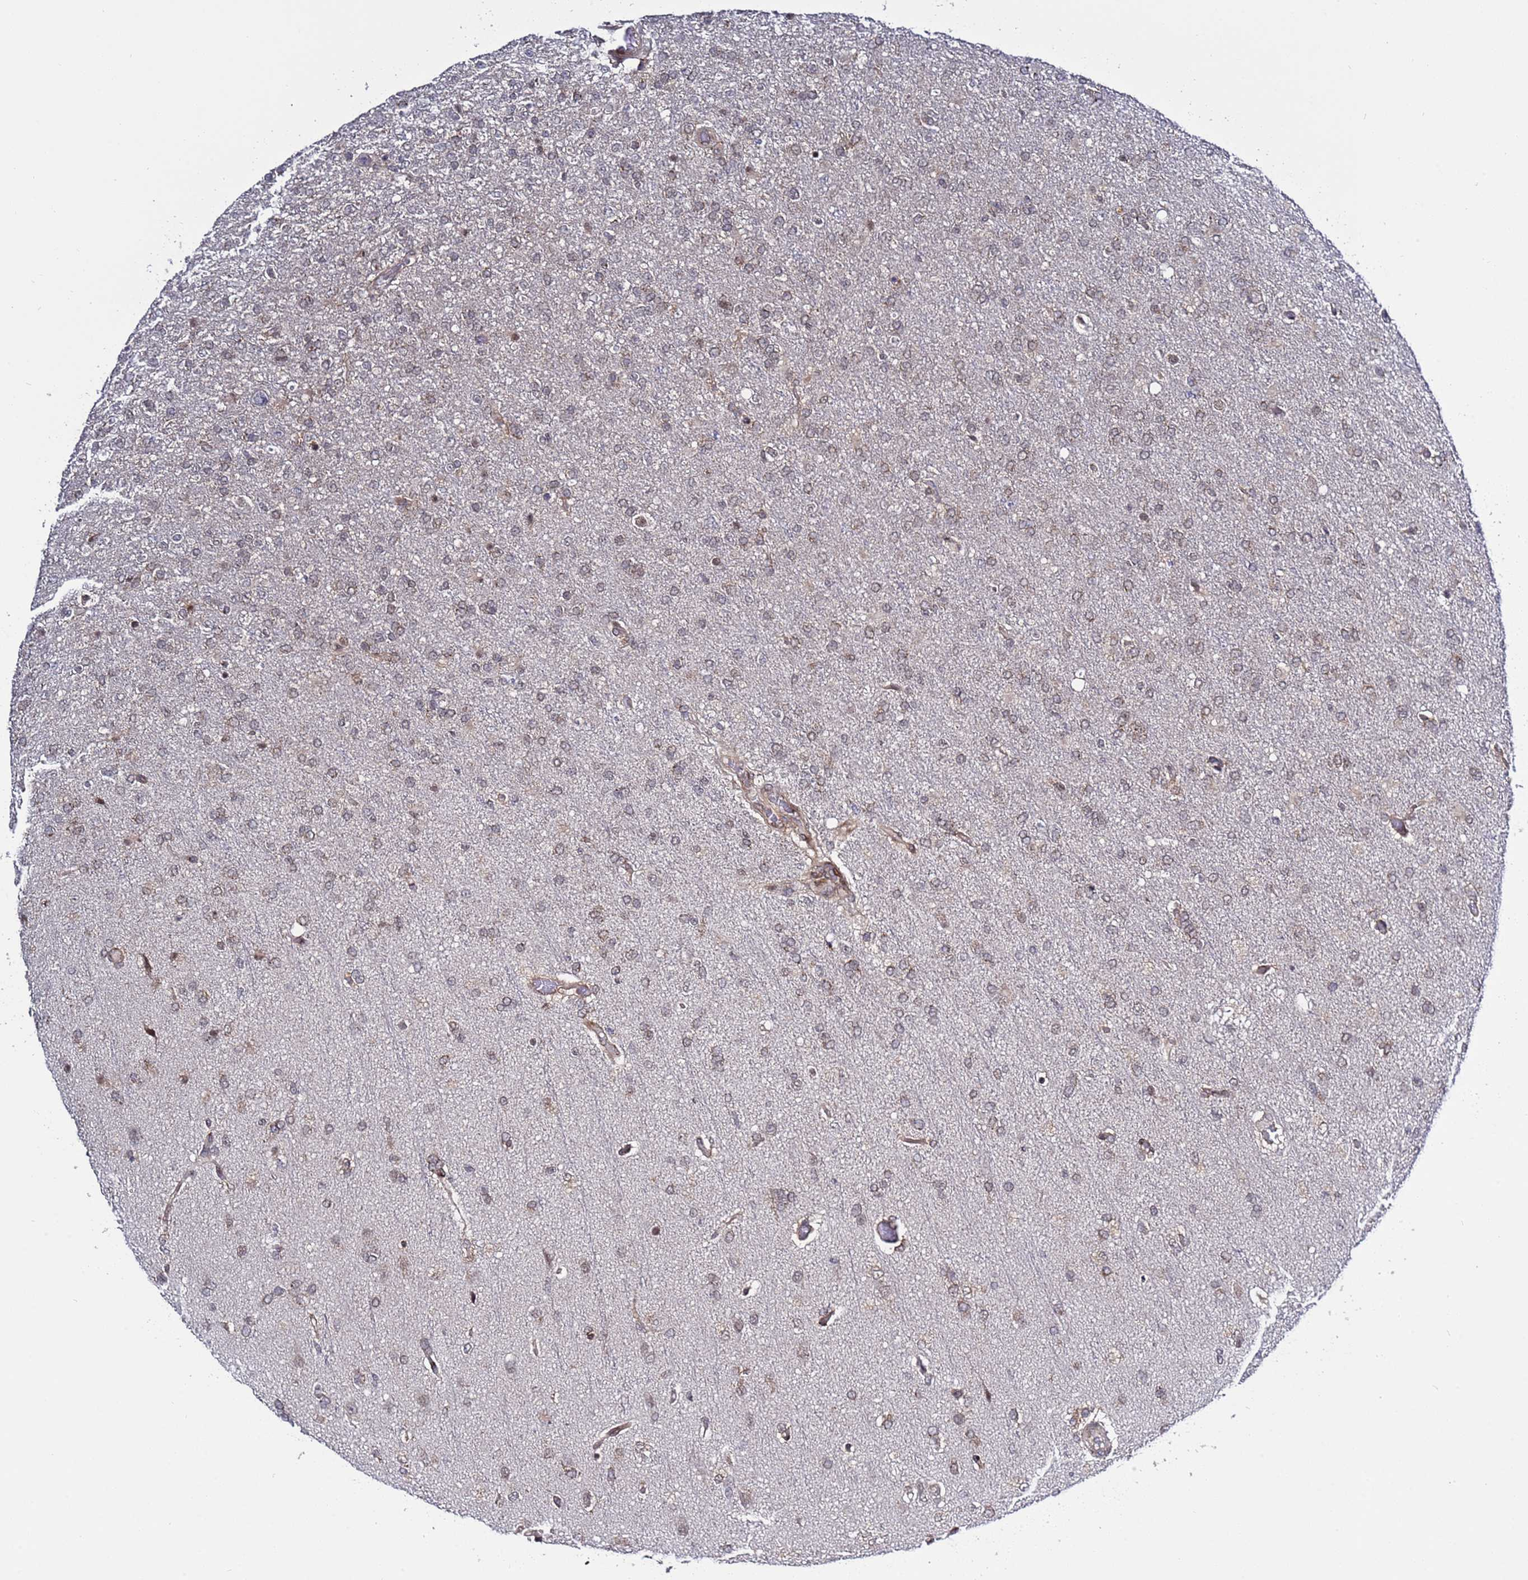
{"staining": {"intensity": "negative", "quantity": "none", "location": "none"}, "tissue": "glioma", "cell_type": "Tumor cells", "image_type": "cancer", "snomed": [{"axis": "morphology", "description": "Glioma, malignant, High grade"}, {"axis": "topography", "description": "Brain"}], "caption": "An immunohistochemistry (IHC) photomicrograph of malignant high-grade glioma is shown. There is no staining in tumor cells of malignant high-grade glioma. Nuclei are stained in blue.", "gene": "POLR2D", "patient": {"sex": "female", "age": 74}}